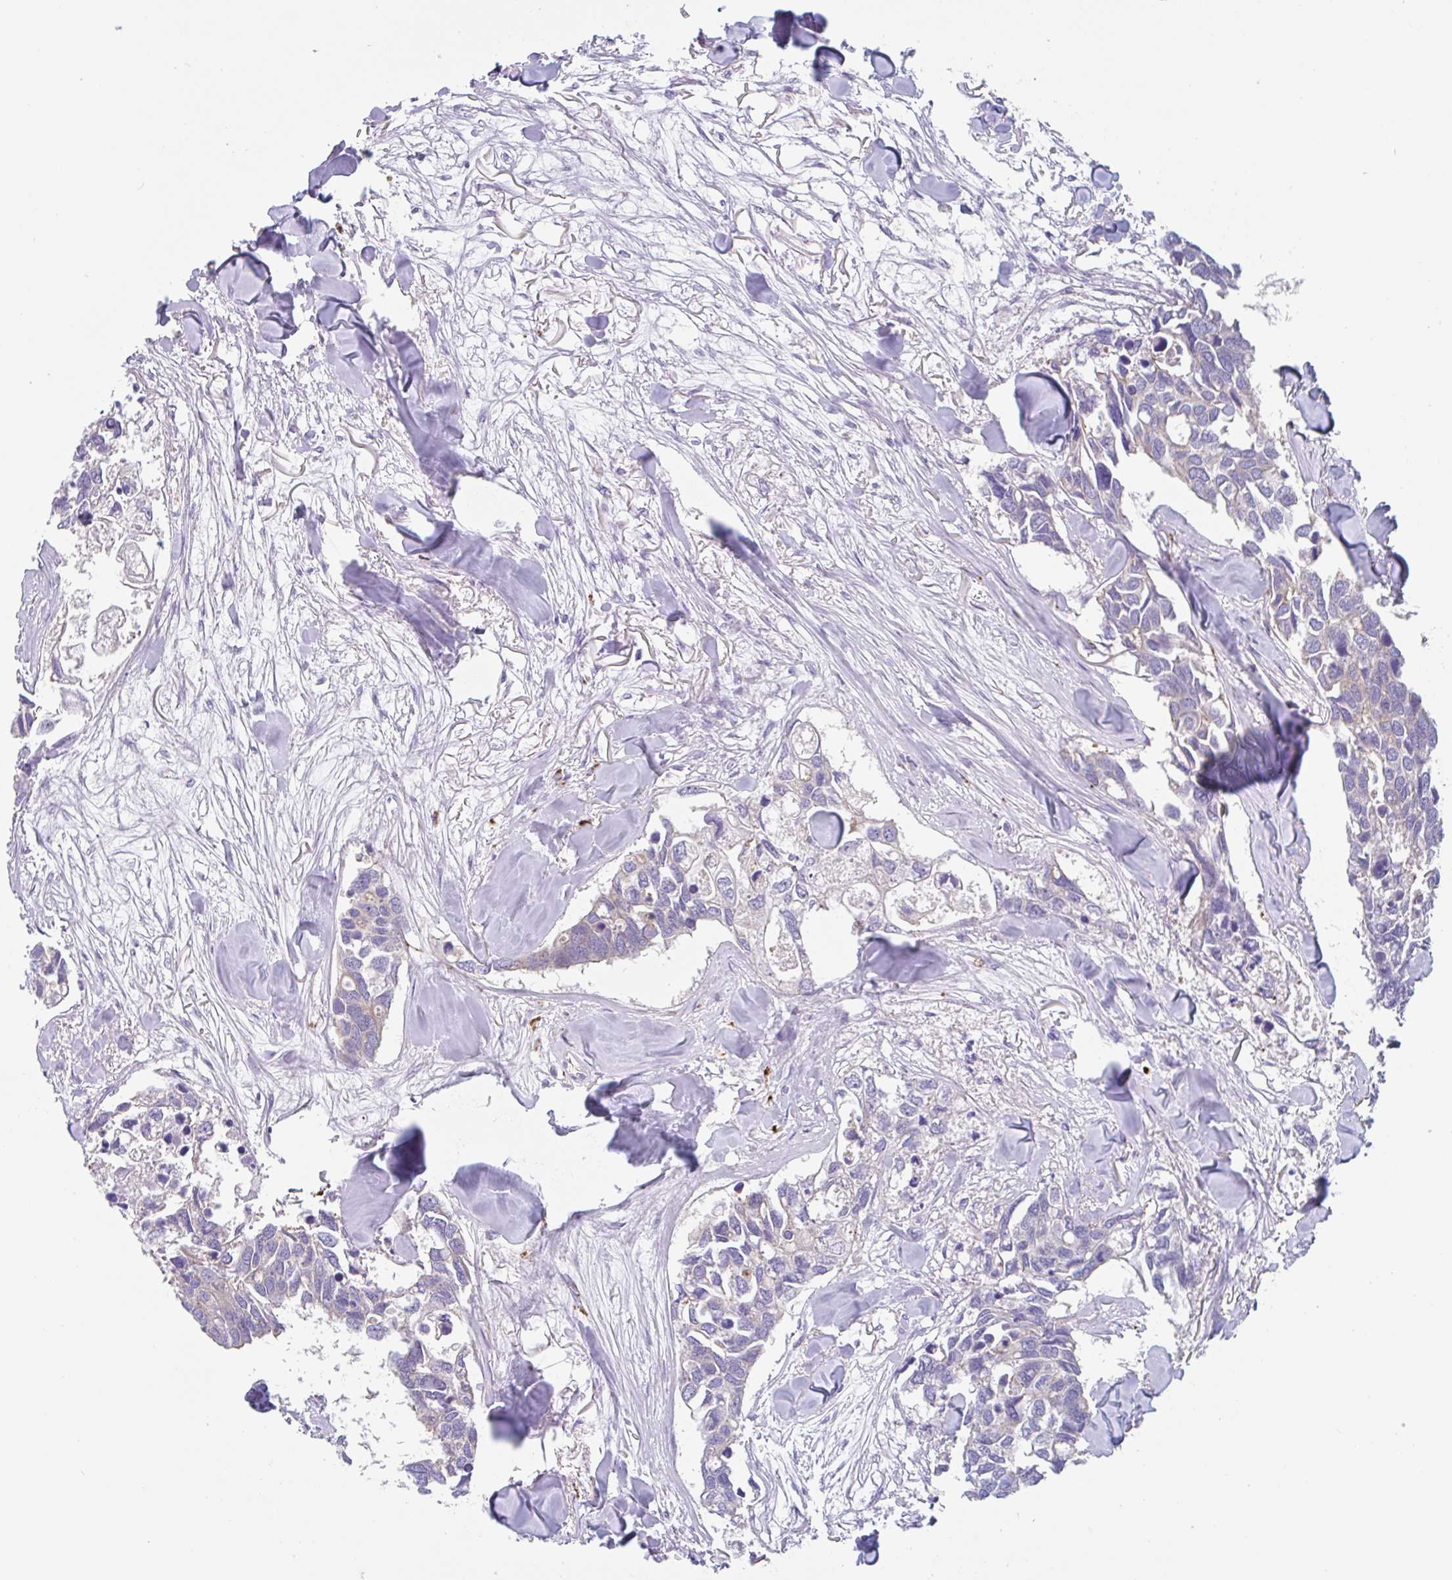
{"staining": {"intensity": "negative", "quantity": "none", "location": "none"}, "tissue": "breast cancer", "cell_type": "Tumor cells", "image_type": "cancer", "snomed": [{"axis": "morphology", "description": "Duct carcinoma"}, {"axis": "topography", "description": "Breast"}], "caption": "An image of human intraductal carcinoma (breast) is negative for staining in tumor cells.", "gene": "LENG9", "patient": {"sex": "female", "age": 83}}